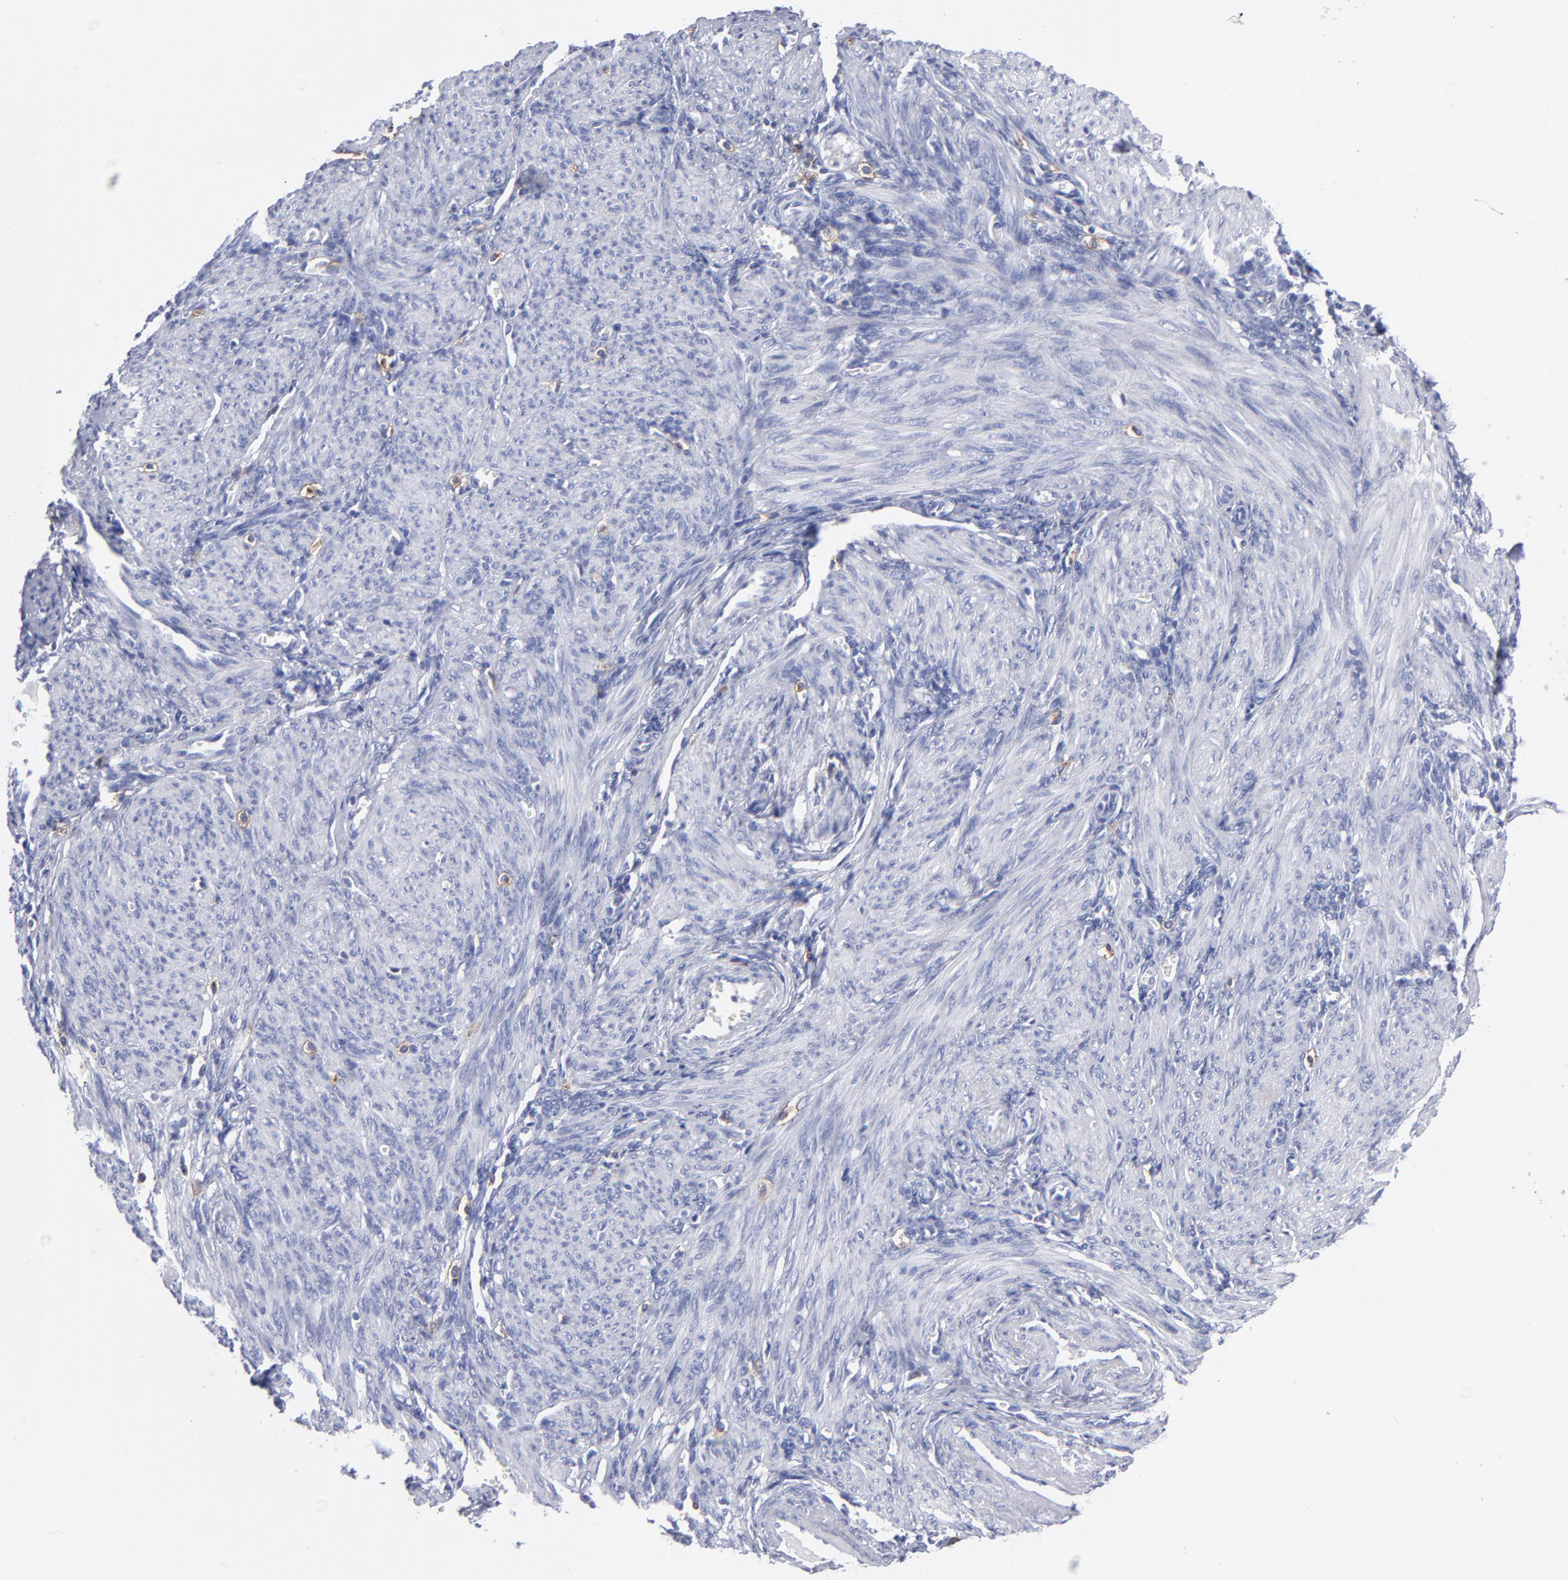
{"staining": {"intensity": "weak", "quantity": "<25%", "location": "cytoplasmic/membranous"}, "tissue": "endometrium", "cell_type": "Cells in endometrial stroma", "image_type": "normal", "snomed": [{"axis": "morphology", "description": "Normal tissue, NOS"}, {"axis": "topography", "description": "Endometrium"}], "caption": "The immunohistochemistry image has no significant staining in cells in endometrial stroma of endometrium.", "gene": "LAT2", "patient": {"sex": "female", "age": 72}}